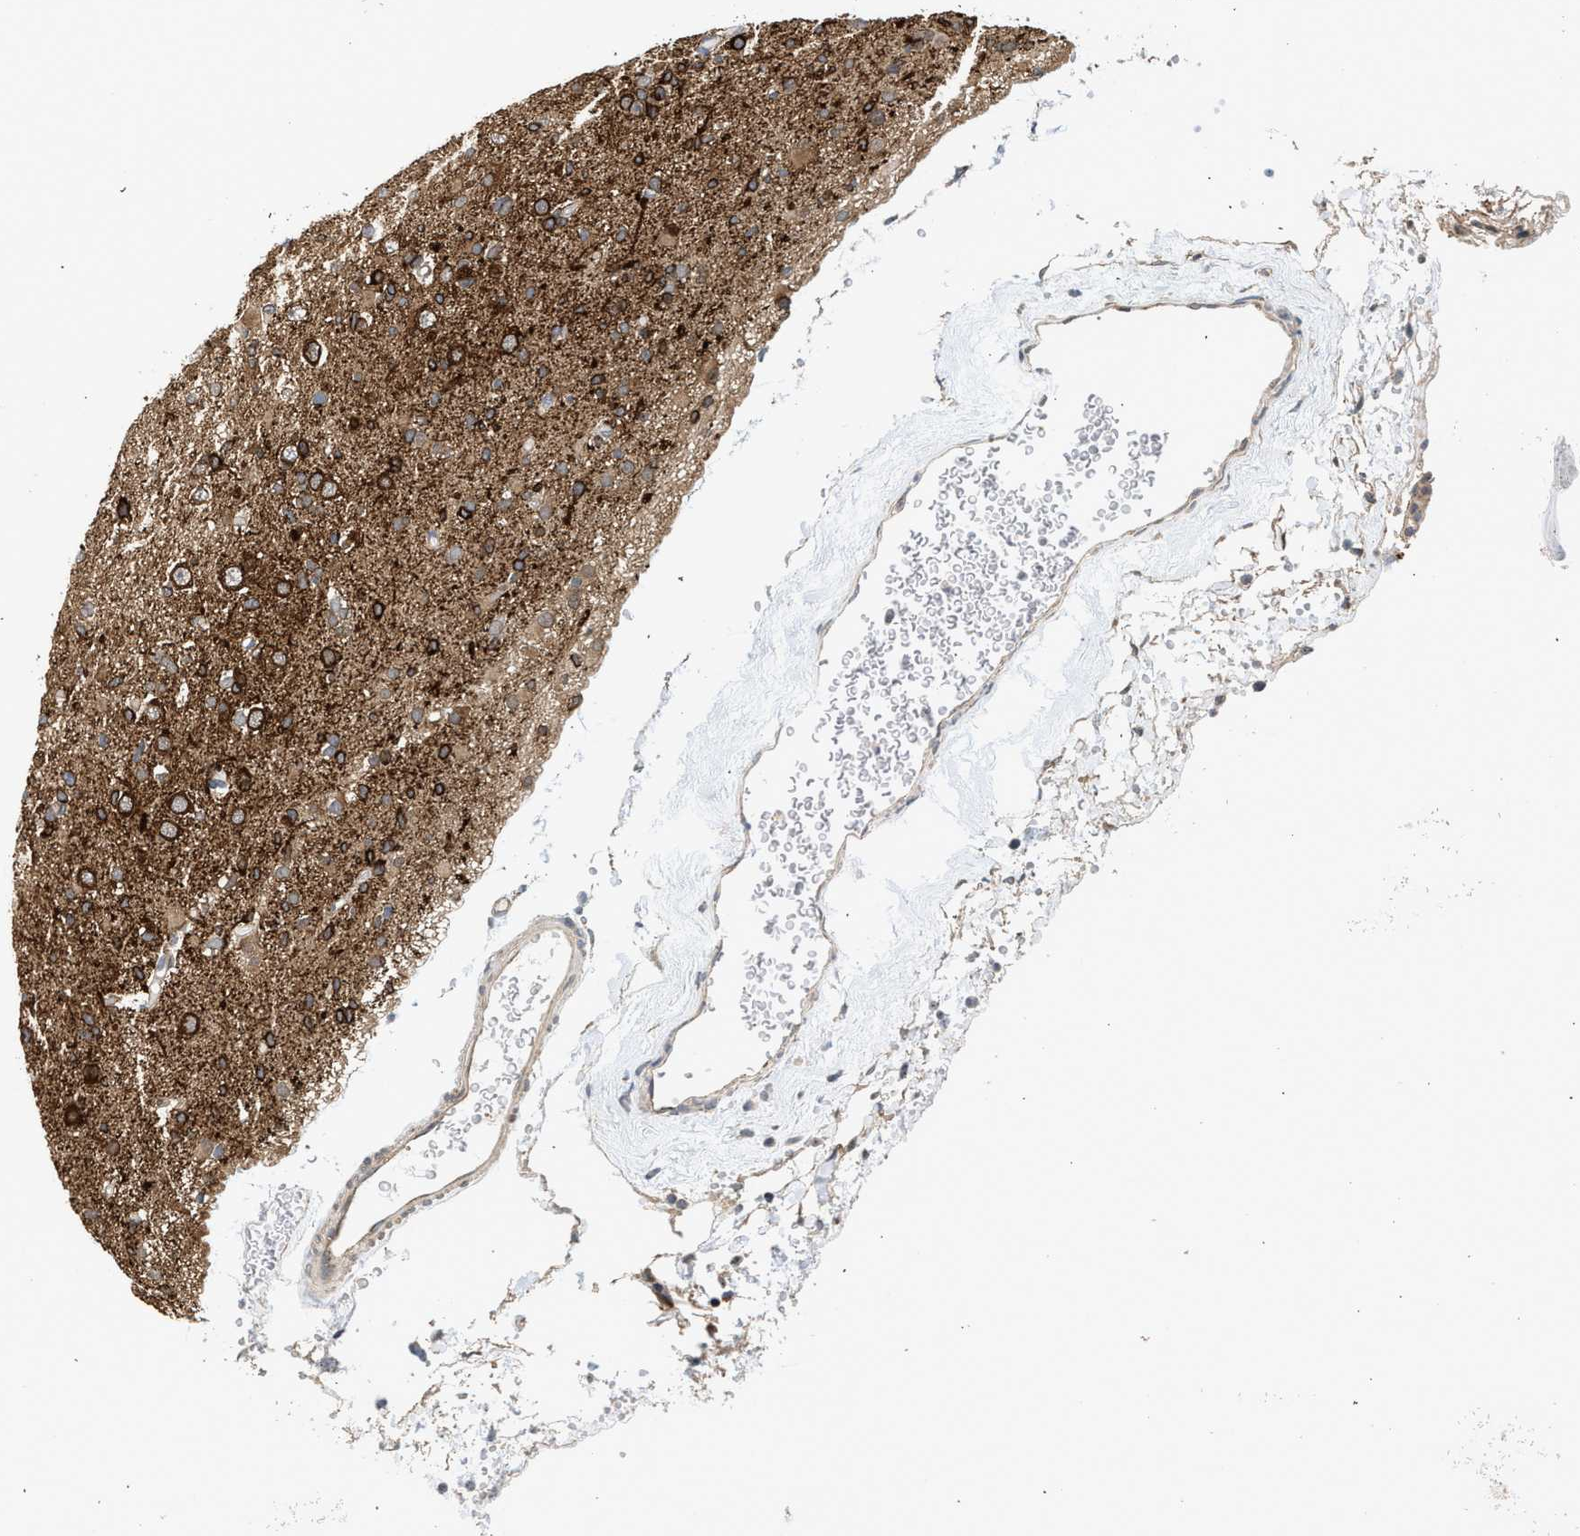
{"staining": {"intensity": "strong", "quantity": "25%-75%", "location": "cytoplasmic/membranous"}, "tissue": "glioma", "cell_type": "Tumor cells", "image_type": "cancer", "snomed": [{"axis": "morphology", "description": "Glioma, malignant, Low grade"}, {"axis": "topography", "description": "Brain"}], "caption": "IHC photomicrograph of neoplastic tissue: glioma stained using immunohistochemistry demonstrates high levels of strong protein expression localized specifically in the cytoplasmic/membranous of tumor cells, appearing as a cytoplasmic/membranous brown color.", "gene": "POLG2", "patient": {"sex": "female", "age": 22}}